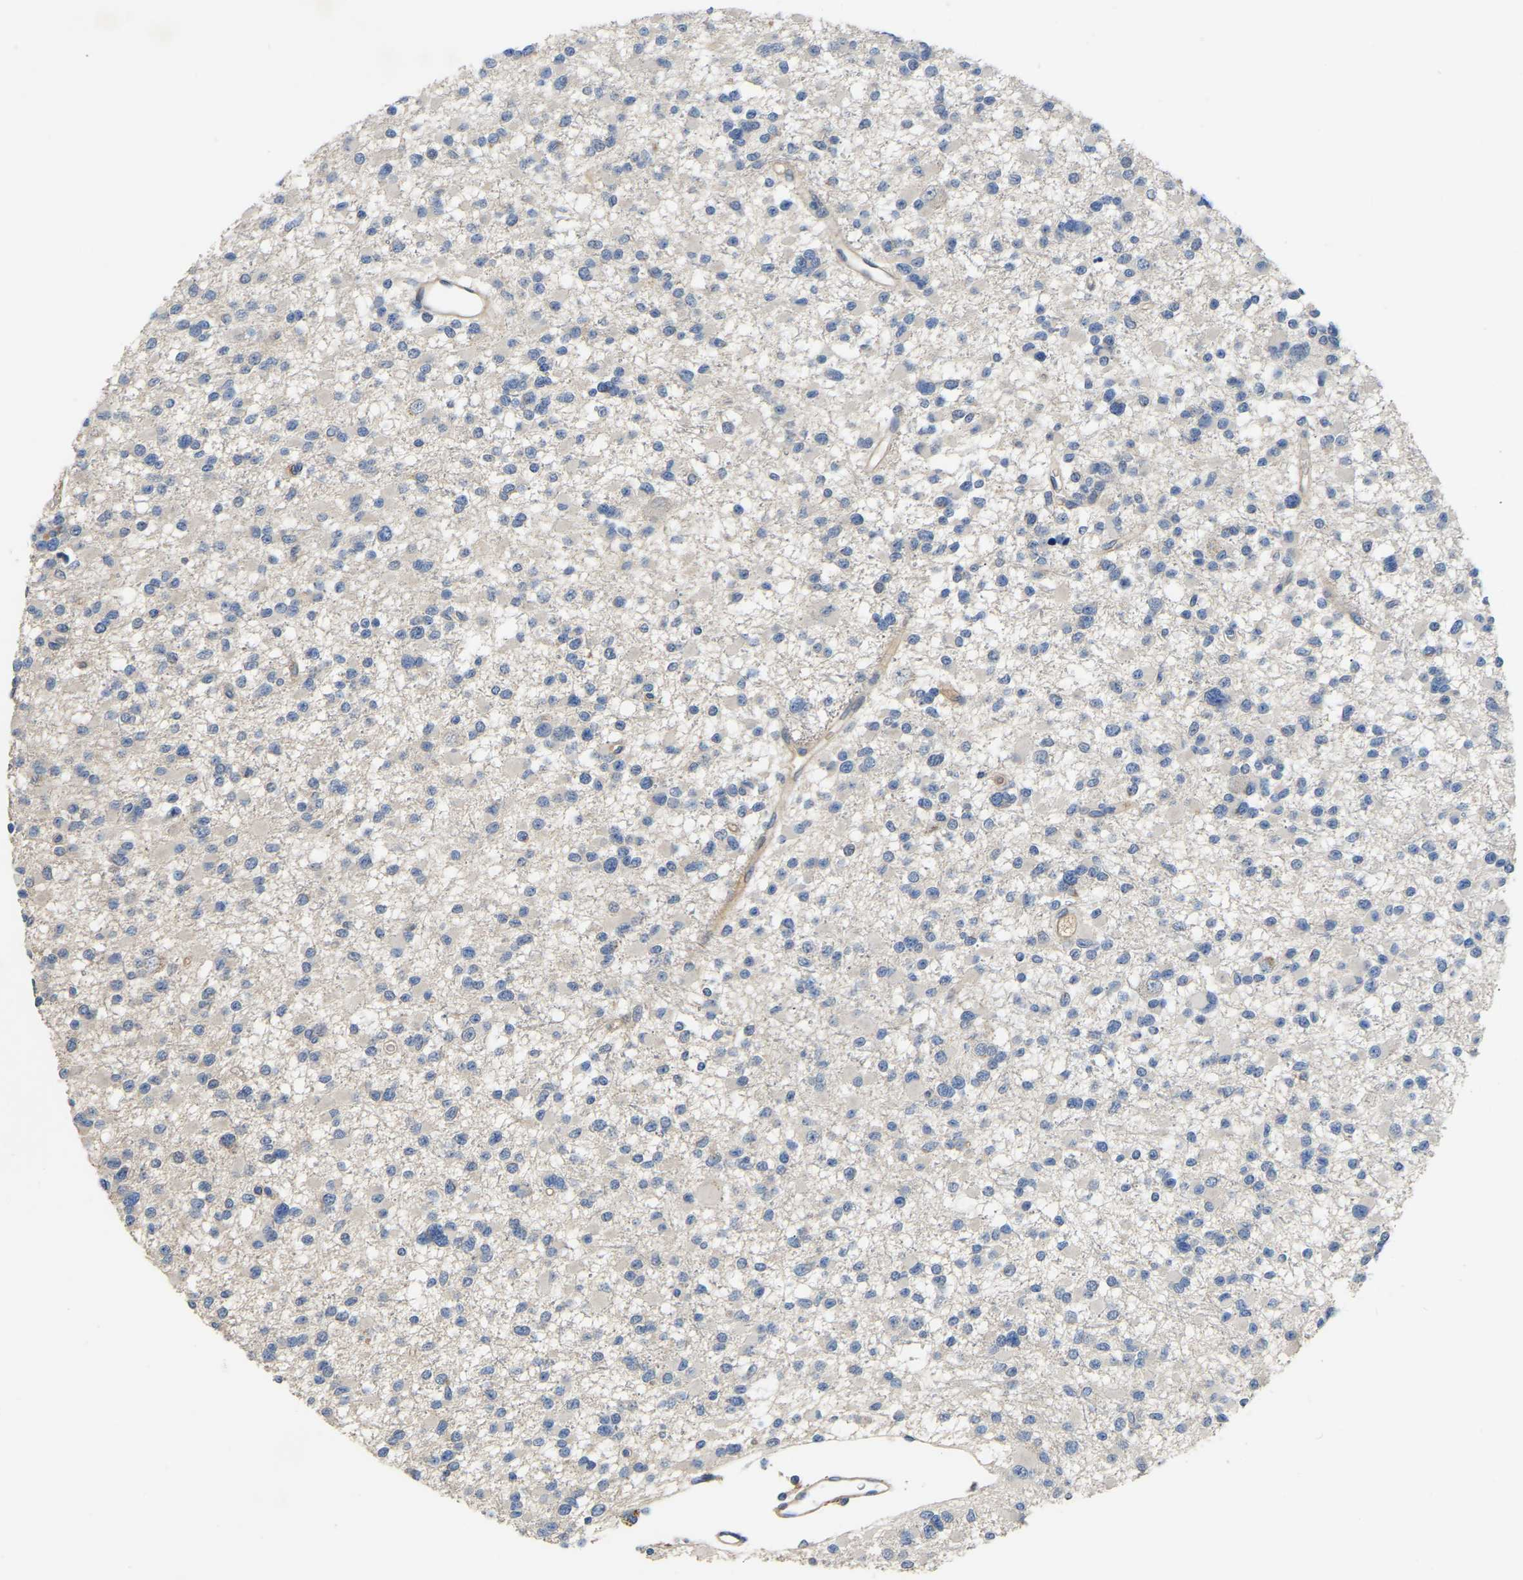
{"staining": {"intensity": "negative", "quantity": "none", "location": "none"}, "tissue": "glioma", "cell_type": "Tumor cells", "image_type": "cancer", "snomed": [{"axis": "morphology", "description": "Glioma, malignant, Low grade"}, {"axis": "topography", "description": "Brain"}], "caption": "DAB immunohistochemical staining of glioma reveals no significant expression in tumor cells.", "gene": "HIGD2B", "patient": {"sex": "female", "age": 22}}